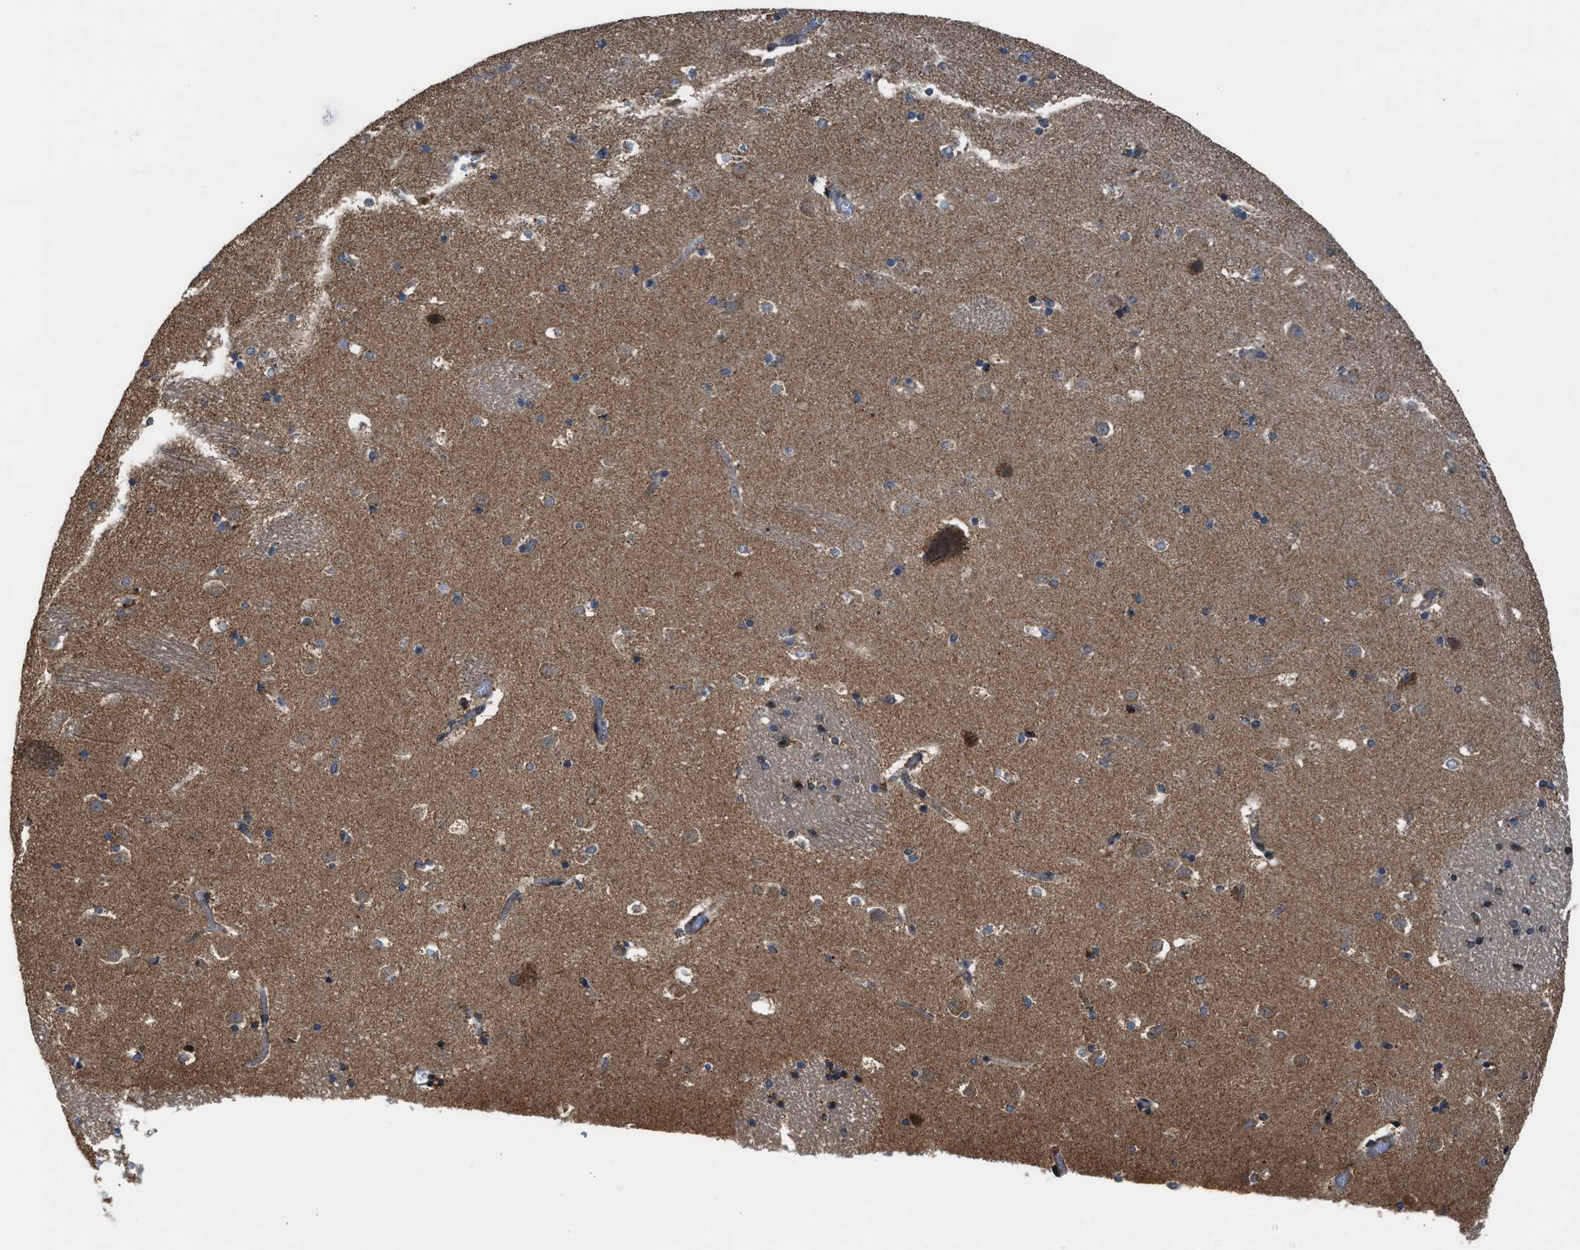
{"staining": {"intensity": "moderate", "quantity": ">75%", "location": "cytoplasmic/membranous"}, "tissue": "caudate", "cell_type": "Glial cells", "image_type": "normal", "snomed": [{"axis": "morphology", "description": "Normal tissue, NOS"}, {"axis": "topography", "description": "Lateral ventricle wall"}], "caption": "Immunohistochemistry (IHC) staining of normal caudate, which demonstrates medium levels of moderate cytoplasmic/membranous staining in approximately >75% of glial cells indicating moderate cytoplasmic/membranous protein expression. The staining was performed using DAB (3,3'-diaminobenzidine) (brown) for protein detection and nuclei were counterstained in hematoxylin (blue).", "gene": "SGSM2", "patient": {"sex": "male", "age": 45}}